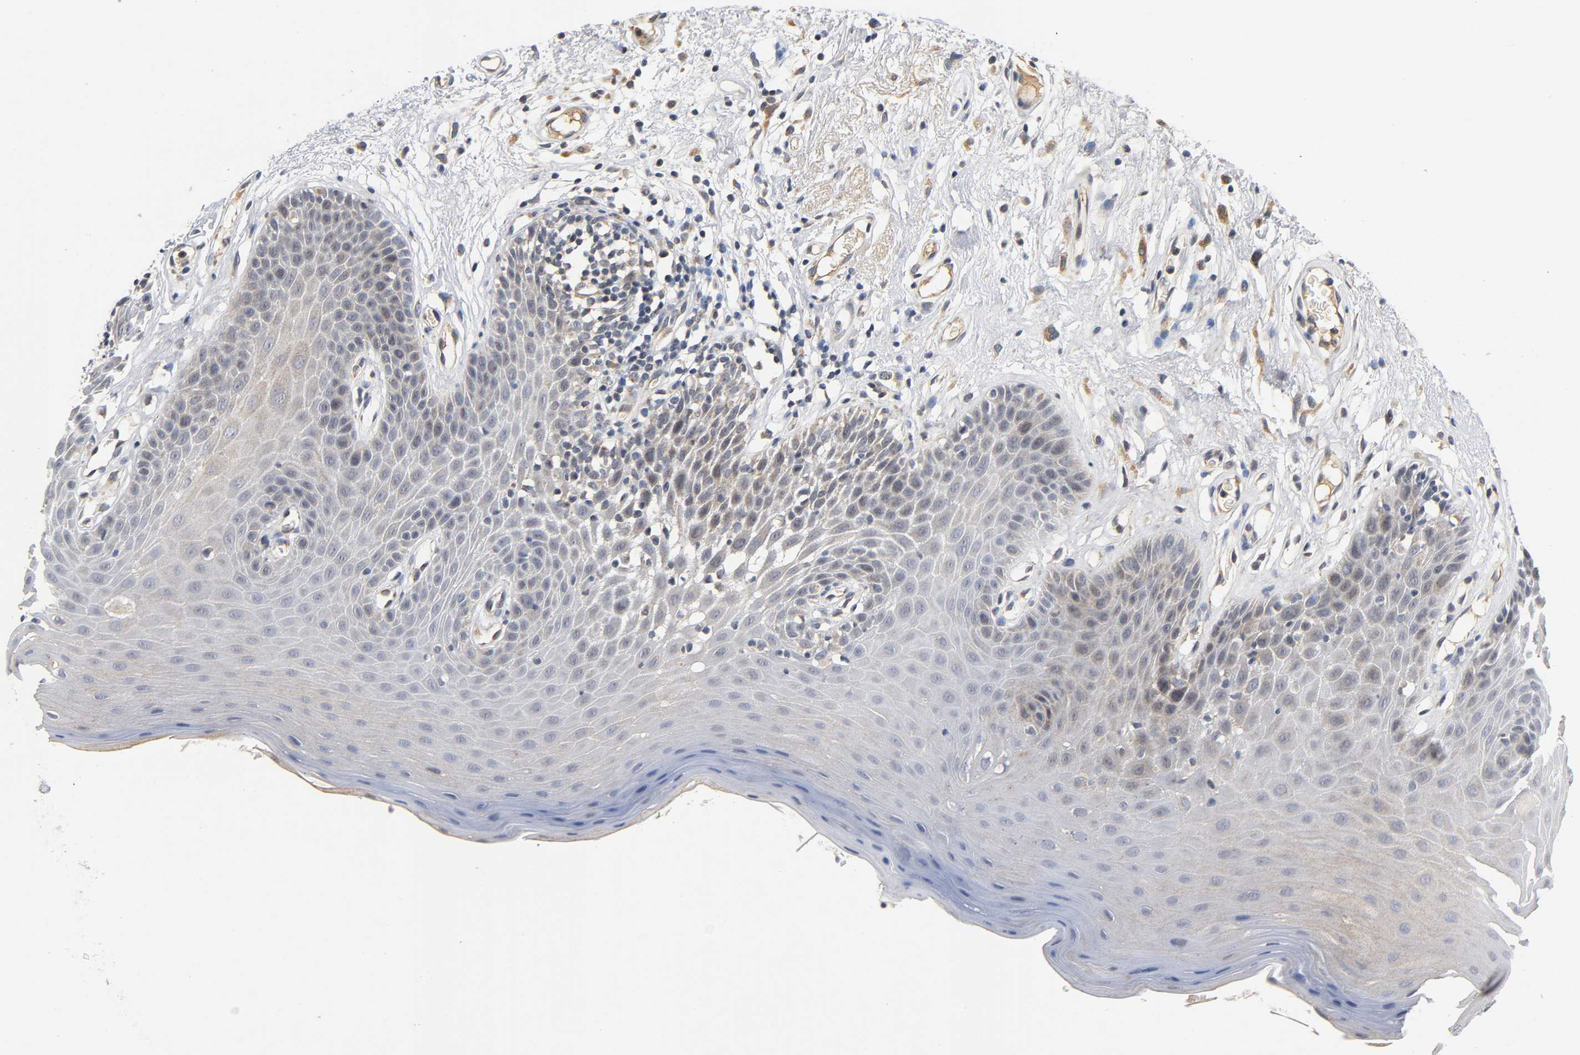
{"staining": {"intensity": "weak", "quantity": ">75%", "location": "cytoplasmic/membranous"}, "tissue": "oral mucosa", "cell_type": "Squamous epithelial cells", "image_type": "normal", "snomed": [{"axis": "morphology", "description": "Normal tissue, NOS"}, {"axis": "morphology", "description": "Squamous cell carcinoma, NOS"}, {"axis": "topography", "description": "Skeletal muscle"}, {"axis": "topography", "description": "Oral tissue"}, {"axis": "topography", "description": "Head-Neck"}], "caption": "IHC micrograph of unremarkable oral mucosa: human oral mucosa stained using IHC reveals low levels of weak protein expression localized specifically in the cytoplasmic/membranous of squamous epithelial cells, appearing as a cytoplasmic/membranous brown color.", "gene": "NRP1", "patient": {"sex": "male", "age": 71}}